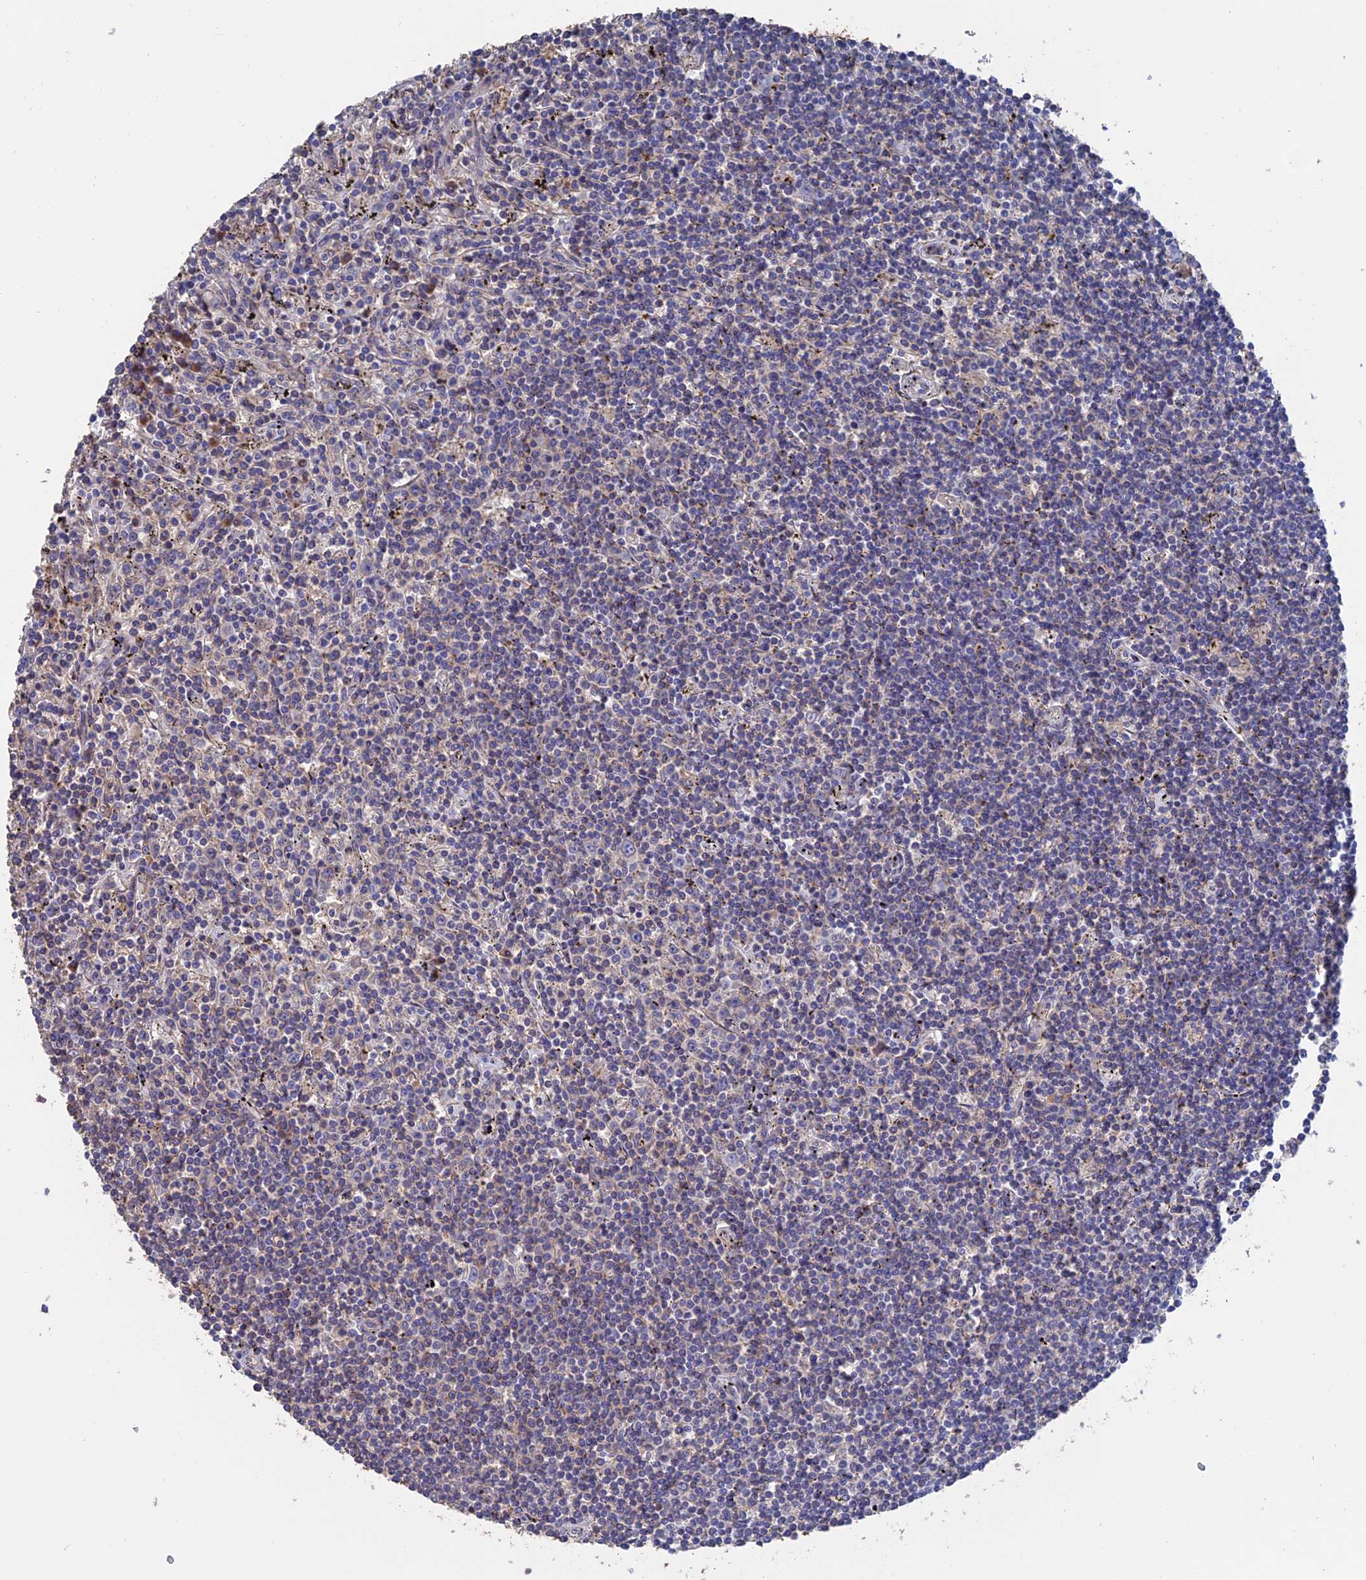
{"staining": {"intensity": "negative", "quantity": "none", "location": "none"}, "tissue": "lymphoma", "cell_type": "Tumor cells", "image_type": "cancer", "snomed": [{"axis": "morphology", "description": "Malignant lymphoma, non-Hodgkin's type, Low grade"}, {"axis": "topography", "description": "Spleen"}], "caption": "High magnification brightfield microscopy of lymphoma stained with DAB (brown) and counterstained with hematoxylin (blue): tumor cells show no significant expression.", "gene": "HPF1", "patient": {"sex": "male", "age": 76}}